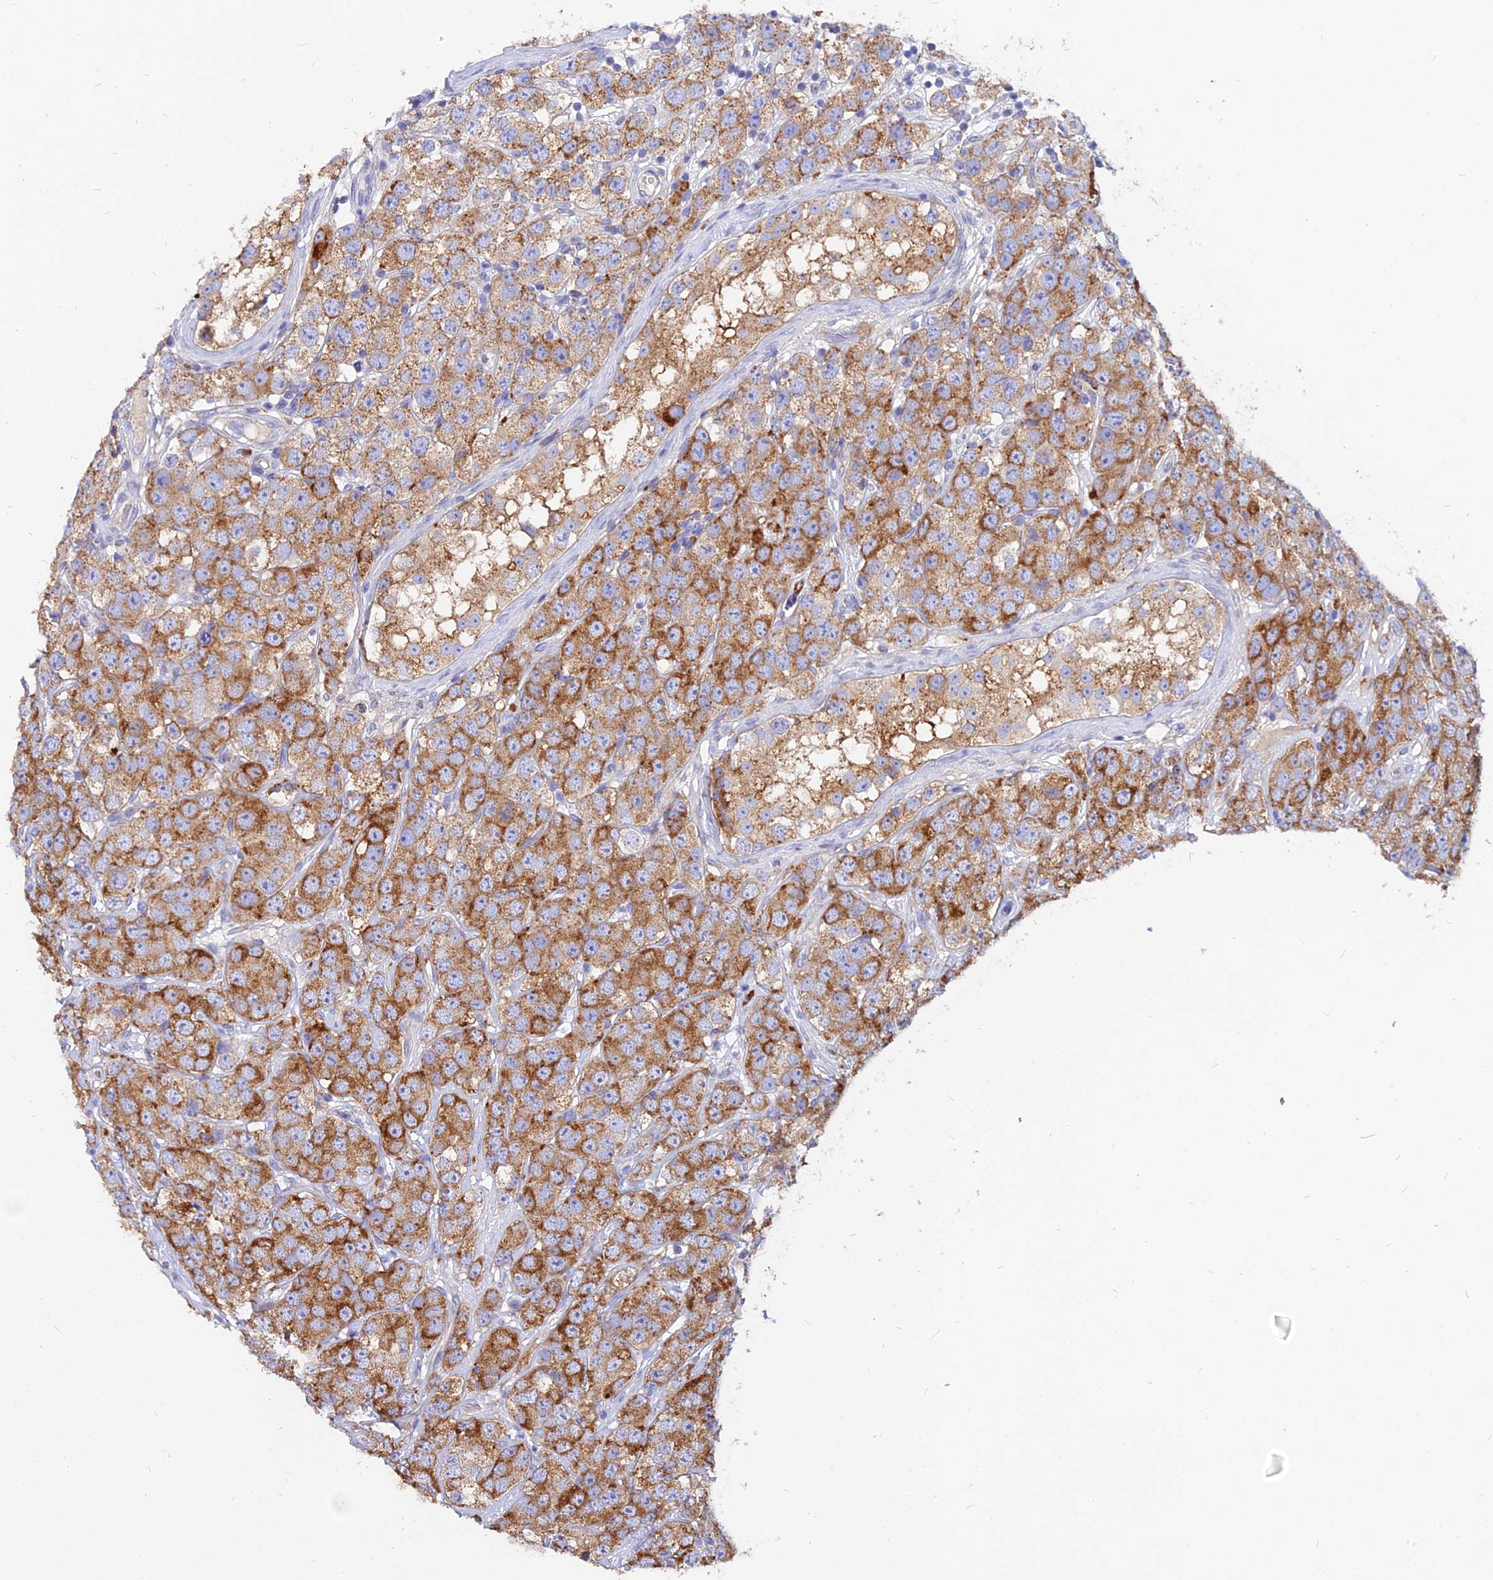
{"staining": {"intensity": "strong", "quantity": ">75%", "location": "cytoplasmic/membranous"}, "tissue": "testis cancer", "cell_type": "Tumor cells", "image_type": "cancer", "snomed": [{"axis": "morphology", "description": "Seminoma, NOS"}, {"axis": "topography", "description": "Testis"}], "caption": "Testis cancer stained for a protein displays strong cytoplasmic/membranous positivity in tumor cells.", "gene": "AGTRAP", "patient": {"sex": "male", "age": 28}}